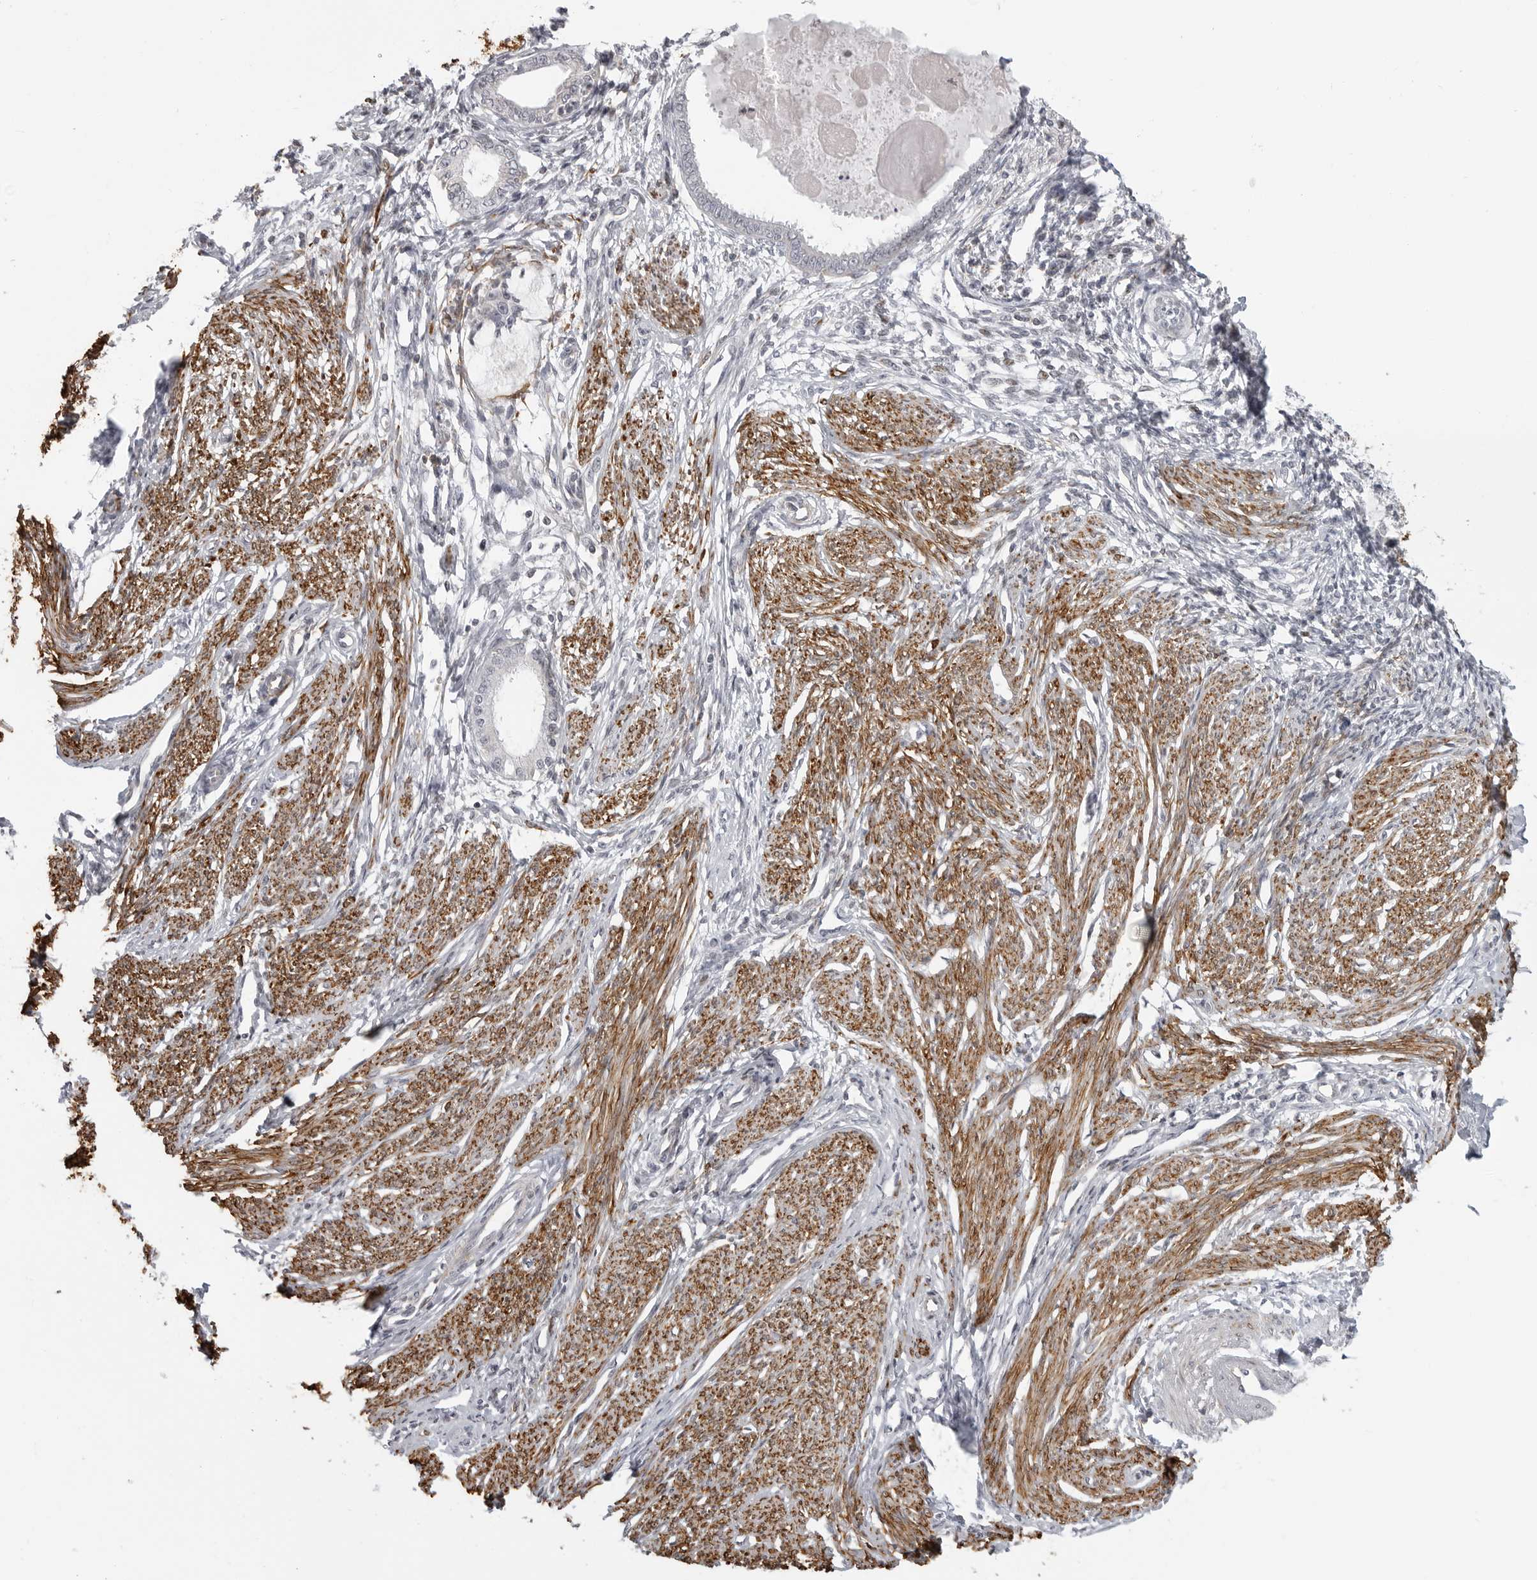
{"staining": {"intensity": "negative", "quantity": "none", "location": "none"}, "tissue": "endometrium", "cell_type": "Cells in endometrial stroma", "image_type": "normal", "snomed": [{"axis": "morphology", "description": "Normal tissue, NOS"}, {"axis": "topography", "description": "Endometrium"}], "caption": "Immunohistochemical staining of unremarkable endometrium shows no significant staining in cells in endometrial stroma. (DAB (3,3'-diaminobenzidine) immunohistochemistry (IHC), high magnification).", "gene": "MAP7D1", "patient": {"sex": "female", "age": 56}}